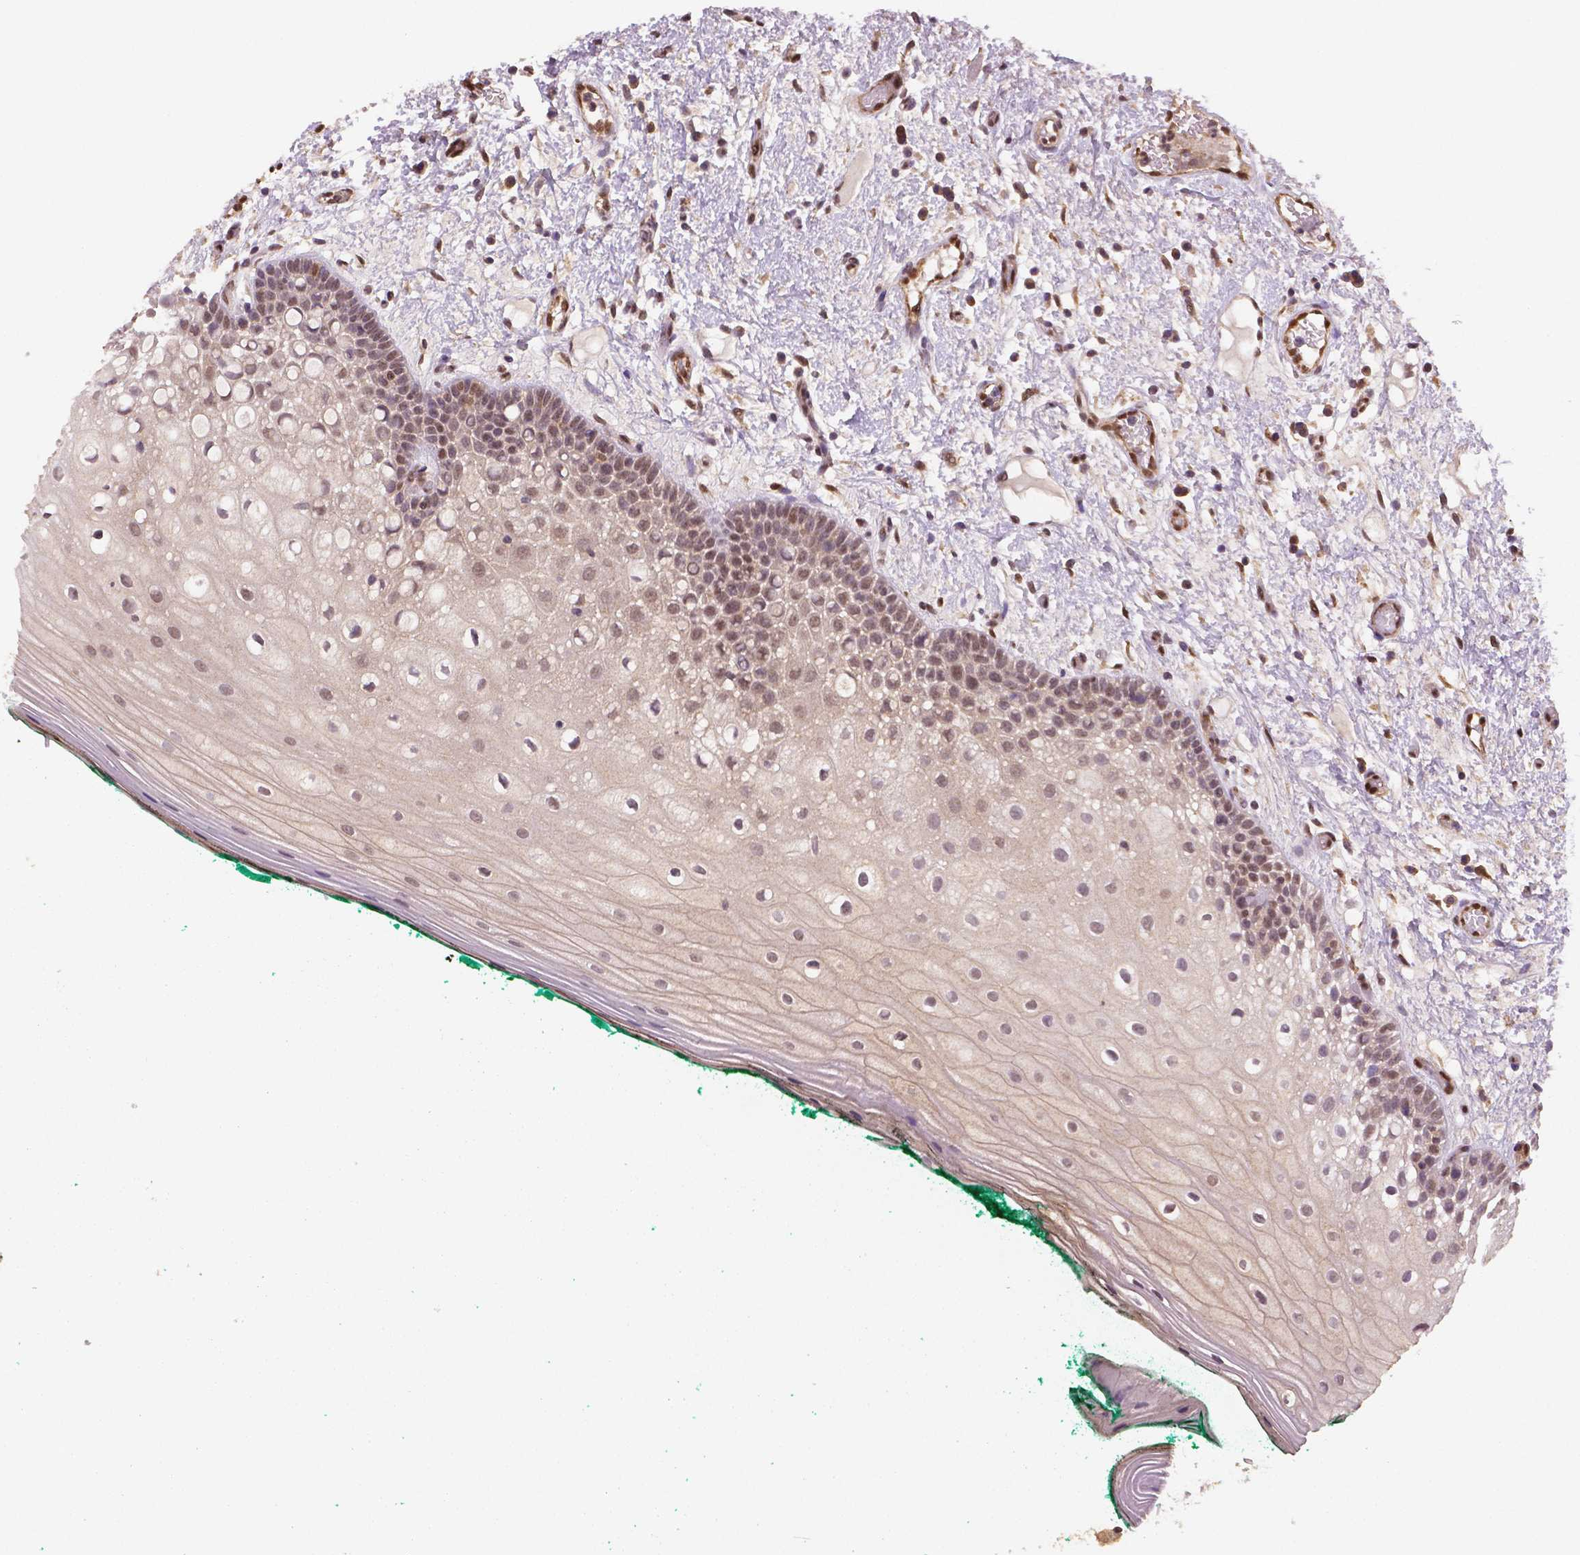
{"staining": {"intensity": "weak", "quantity": "25%-75%", "location": "cytoplasmic/membranous"}, "tissue": "oral mucosa", "cell_type": "Squamous epithelial cells", "image_type": "normal", "snomed": [{"axis": "morphology", "description": "Normal tissue, NOS"}, {"axis": "topography", "description": "Oral tissue"}], "caption": "Immunohistochemistry (IHC) of normal human oral mucosa exhibits low levels of weak cytoplasmic/membranous positivity in approximately 25%-75% of squamous epithelial cells.", "gene": "STAT3", "patient": {"sex": "female", "age": 83}}